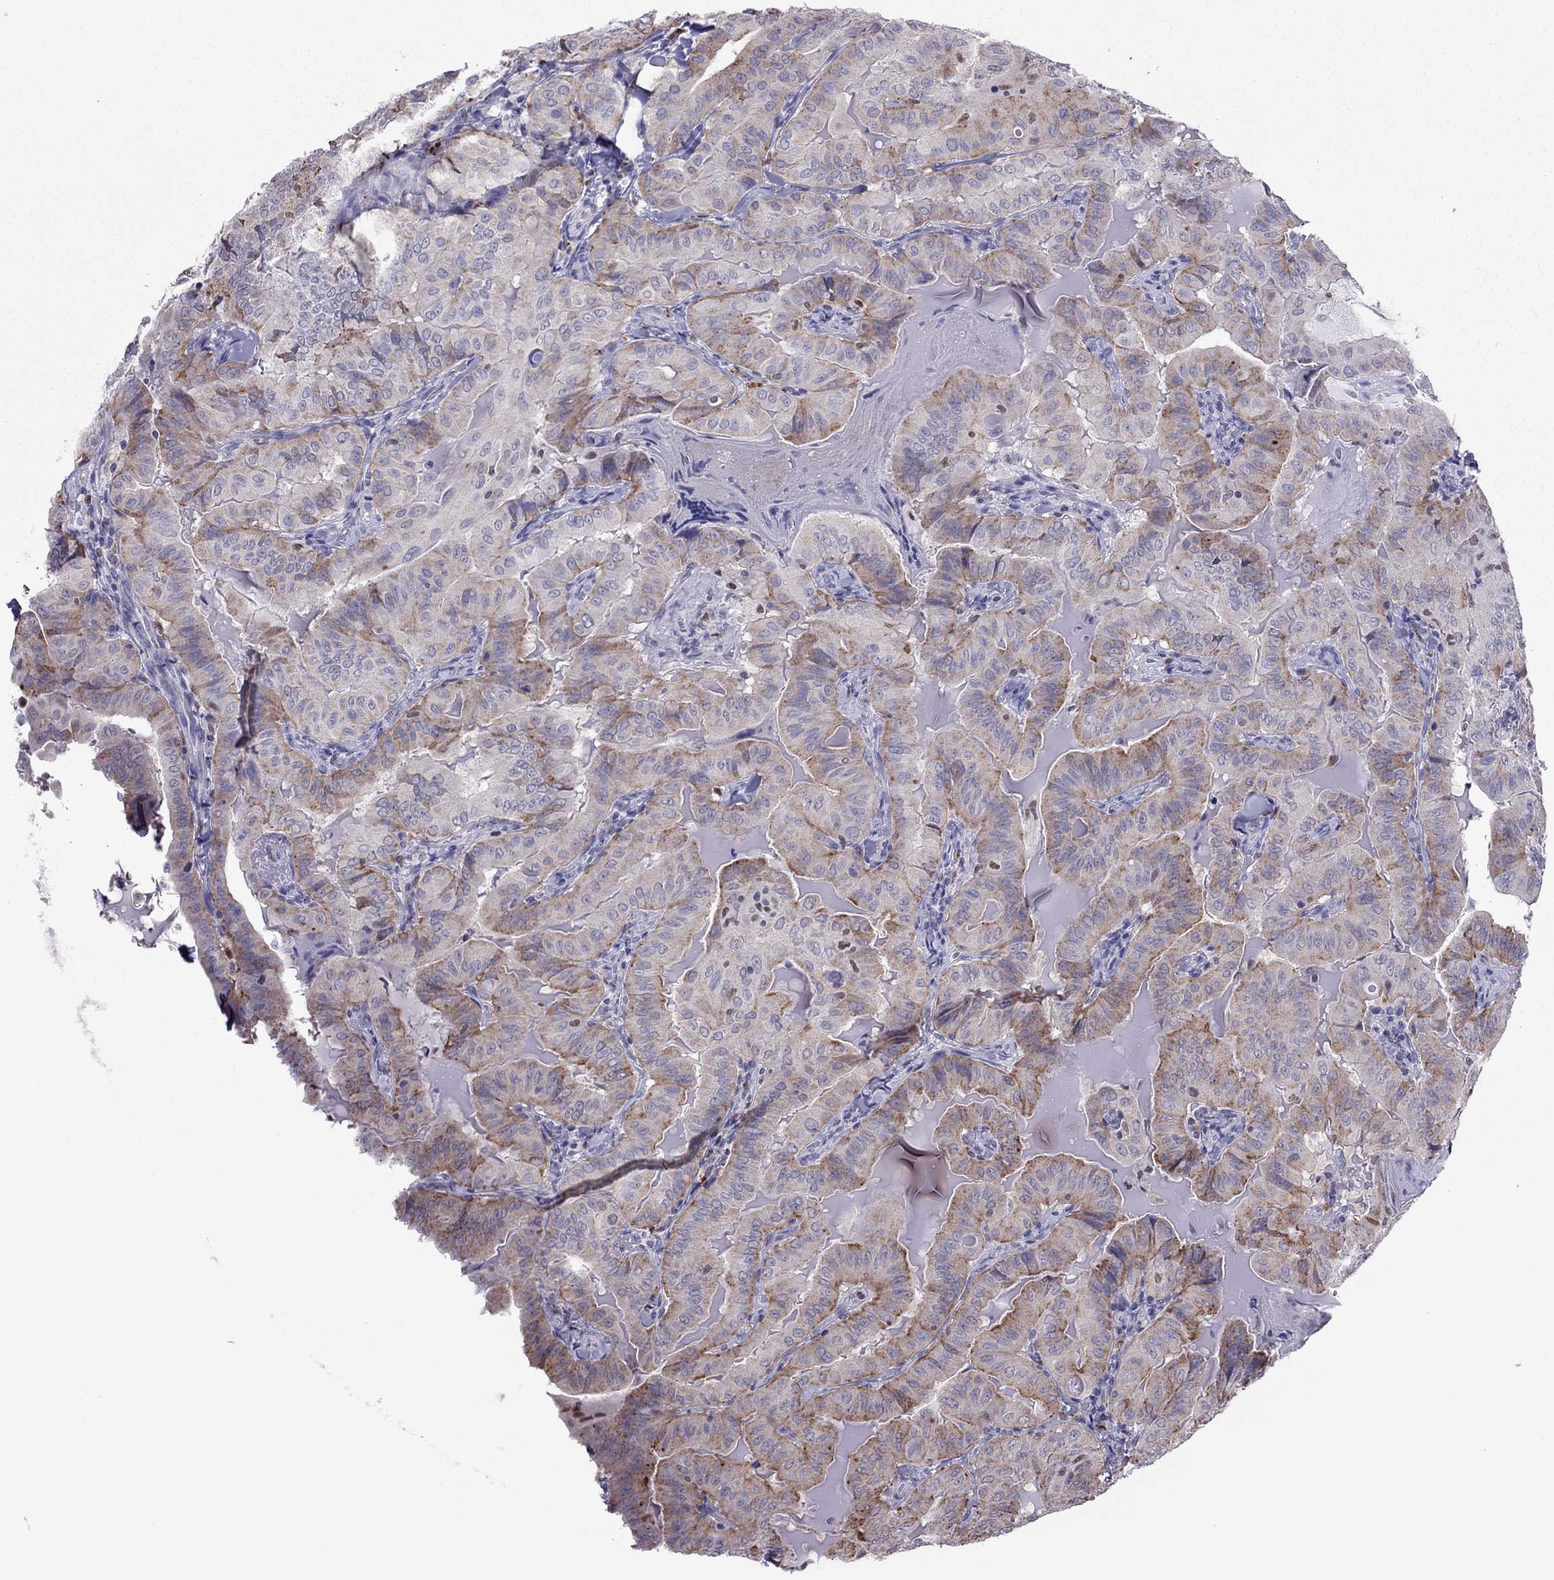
{"staining": {"intensity": "moderate", "quantity": ">75%", "location": "cytoplasmic/membranous"}, "tissue": "thyroid cancer", "cell_type": "Tumor cells", "image_type": "cancer", "snomed": [{"axis": "morphology", "description": "Papillary adenocarcinoma, NOS"}, {"axis": "topography", "description": "Thyroid gland"}], "caption": "Approximately >75% of tumor cells in human thyroid papillary adenocarcinoma demonstrate moderate cytoplasmic/membranous protein staining as visualized by brown immunohistochemical staining.", "gene": "SPINT3", "patient": {"sex": "female", "age": 68}}